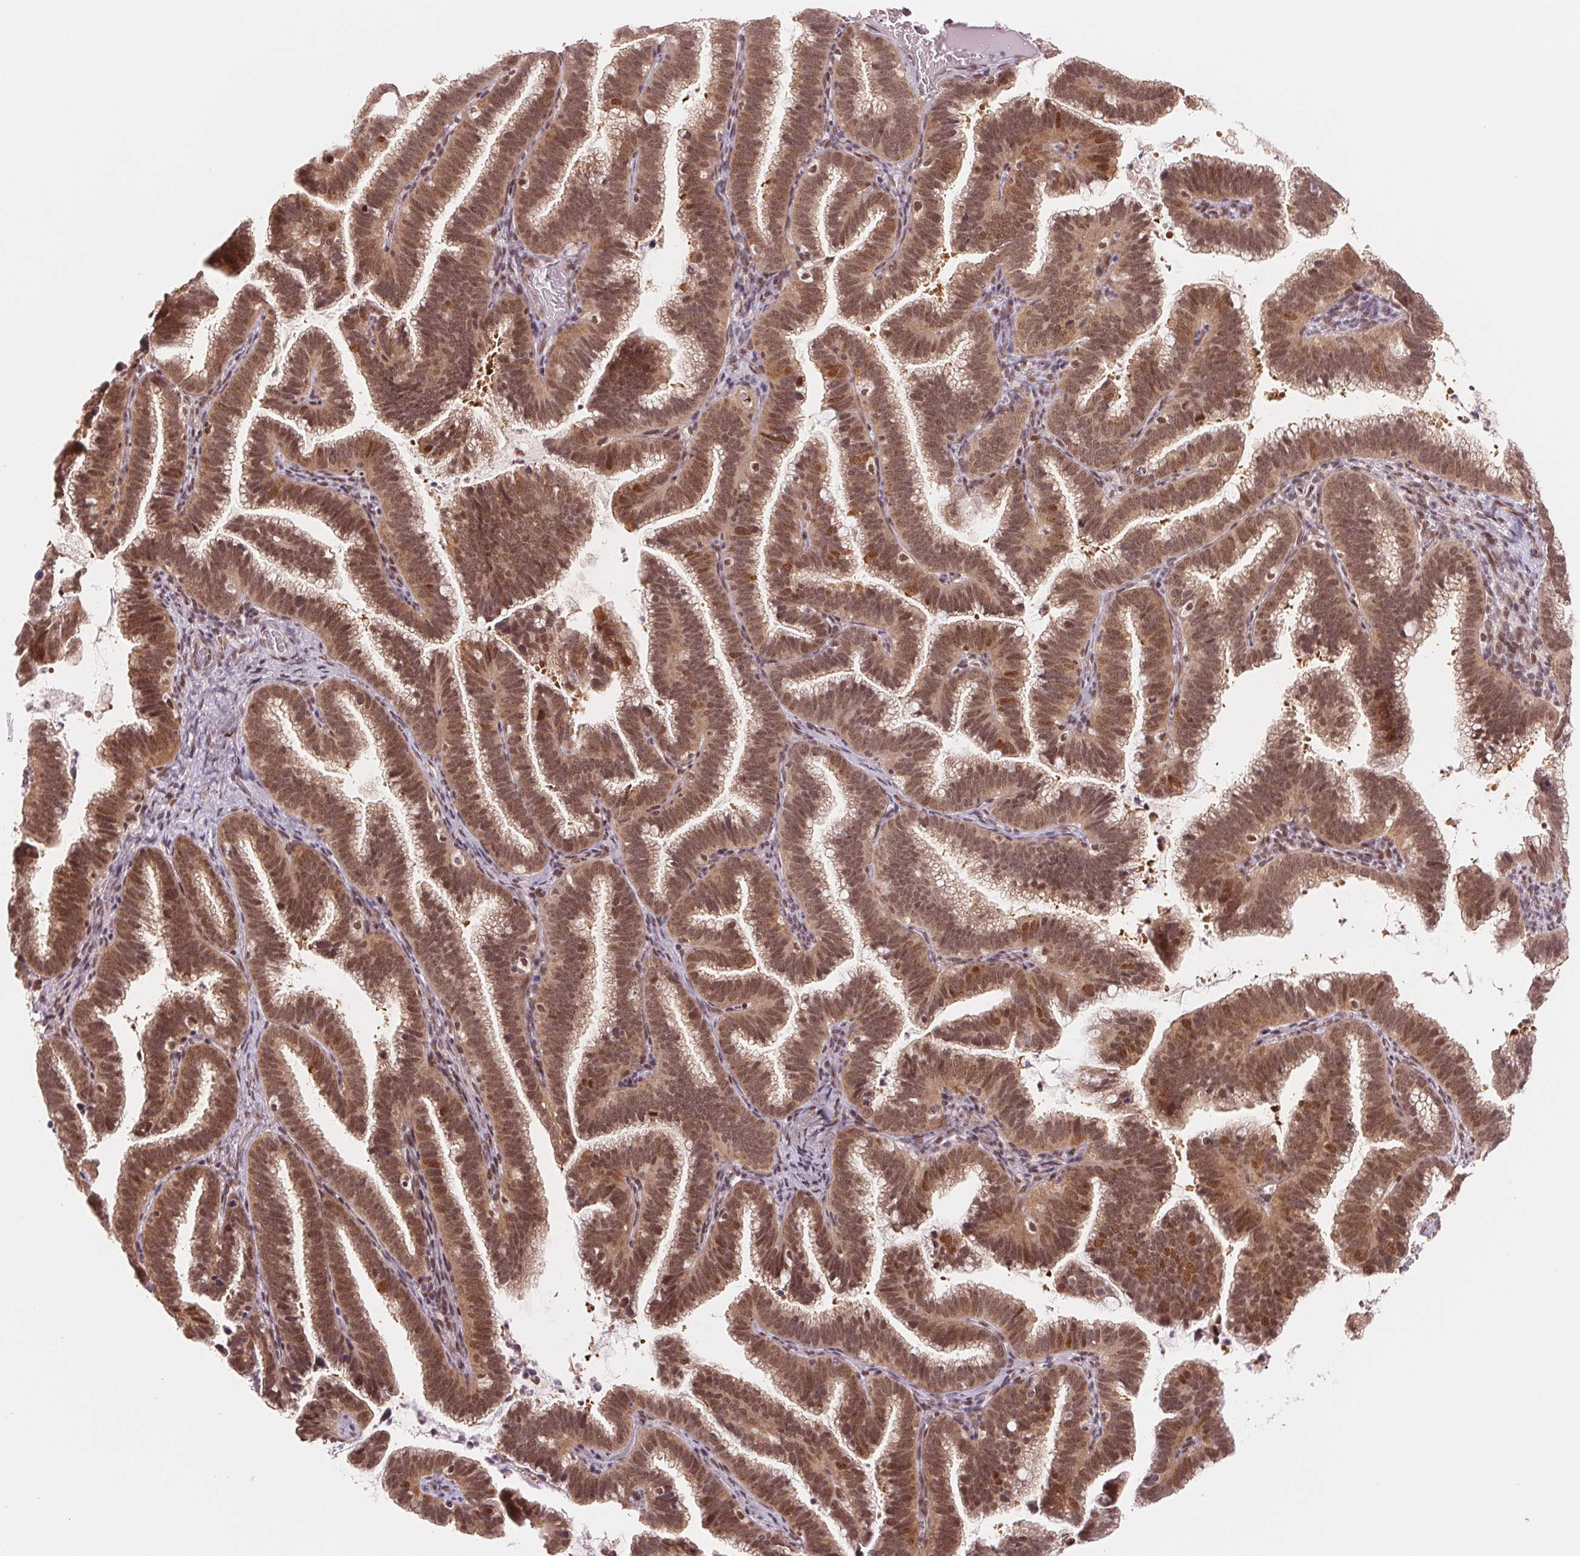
{"staining": {"intensity": "moderate", "quantity": ">75%", "location": "cytoplasmic/membranous,nuclear"}, "tissue": "cervical cancer", "cell_type": "Tumor cells", "image_type": "cancer", "snomed": [{"axis": "morphology", "description": "Adenocarcinoma, NOS"}, {"axis": "topography", "description": "Cervix"}], "caption": "Tumor cells show moderate cytoplasmic/membranous and nuclear expression in about >75% of cells in adenocarcinoma (cervical).", "gene": "DNAJB6", "patient": {"sex": "female", "age": 61}}